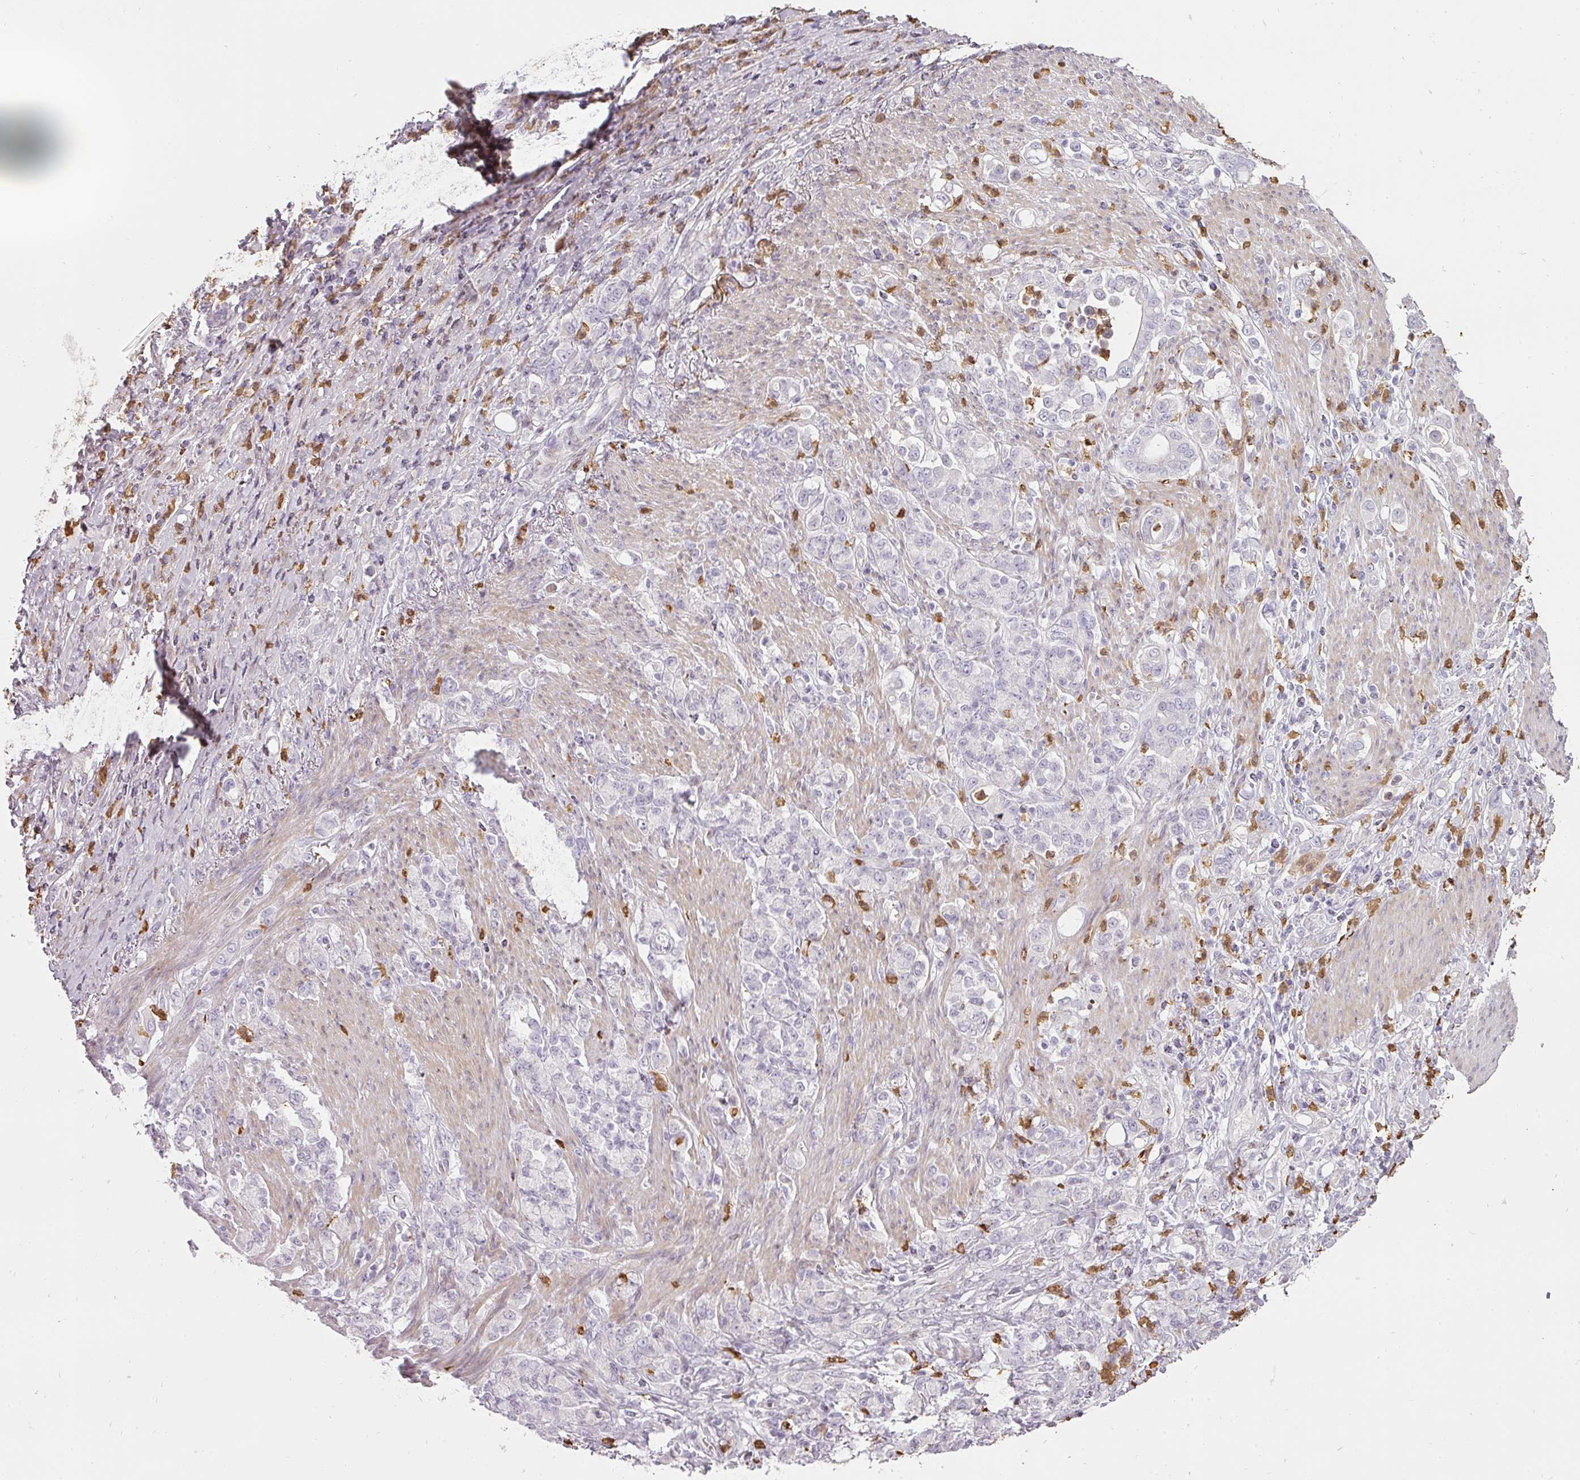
{"staining": {"intensity": "negative", "quantity": "none", "location": "none"}, "tissue": "stomach cancer", "cell_type": "Tumor cells", "image_type": "cancer", "snomed": [{"axis": "morphology", "description": "Normal tissue, NOS"}, {"axis": "morphology", "description": "Adenocarcinoma, NOS"}, {"axis": "topography", "description": "Stomach"}], "caption": "The photomicrograph displays no staining of tumor cells in adenocarcinoma (stomach).", "gene": "BIK", "patient": {"sex": "female", "age": 79}}